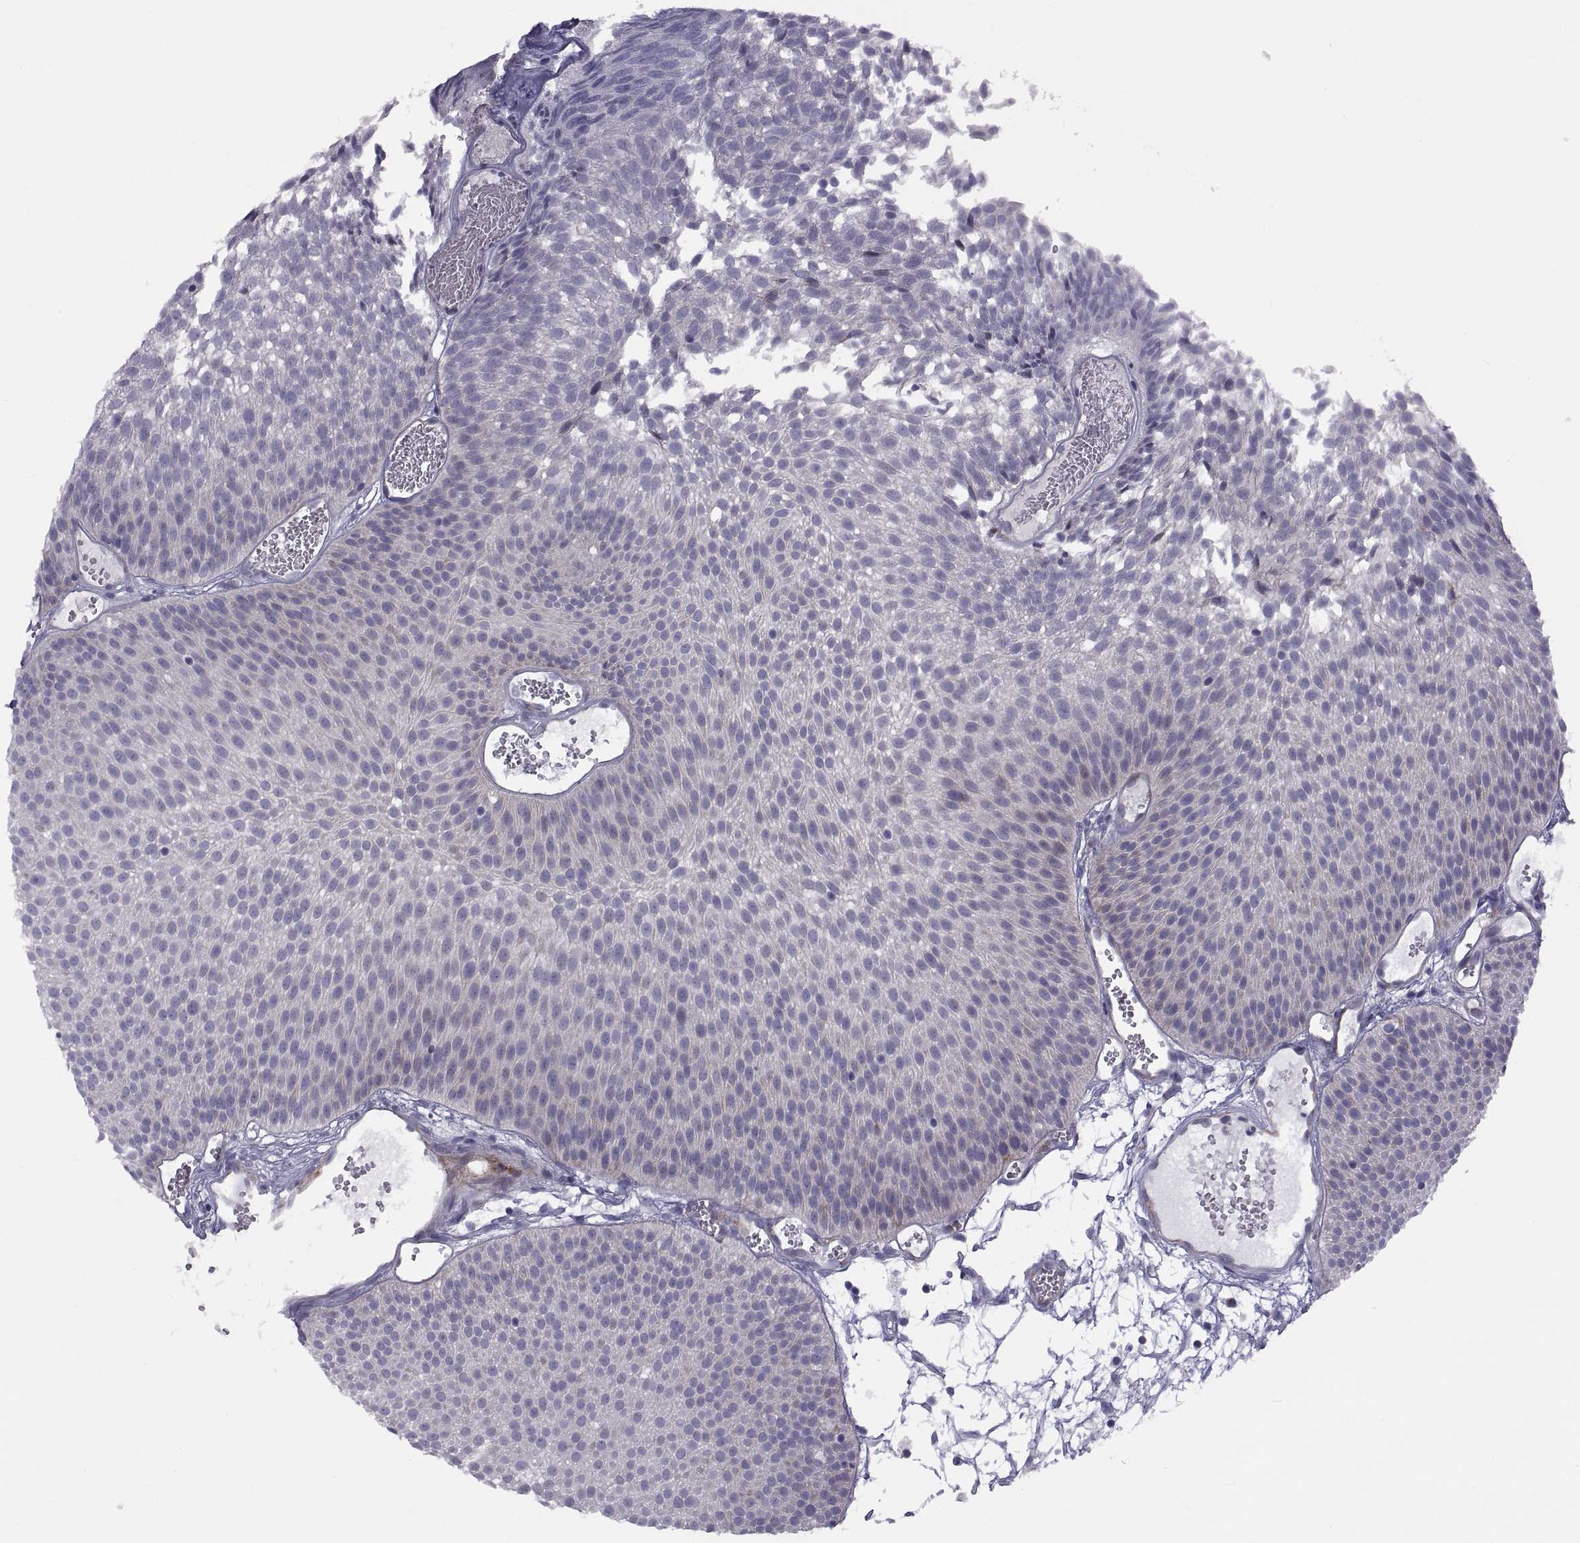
{"staining": {"intensity": "weak", "quantity": "<25%", "location": "cytoplasmic/membranous"}, "tissue": "urothelial cancer", "cell_type": "Tumor cells", "image_type": "cancer", "snomed": [{"axis": "morphology", "description": "Urothelial carcinoma, Low grade"}, {"axis": "topography", "description": "Urinary bladder"}], "caption": "IHC photomicrograph of human low-grade urothelial carcinoma stained for a protein (brown), which reveals no staining in tumor cells.", "gene": "TMEM158", "patient": {"sex": "male", "age": 52}}